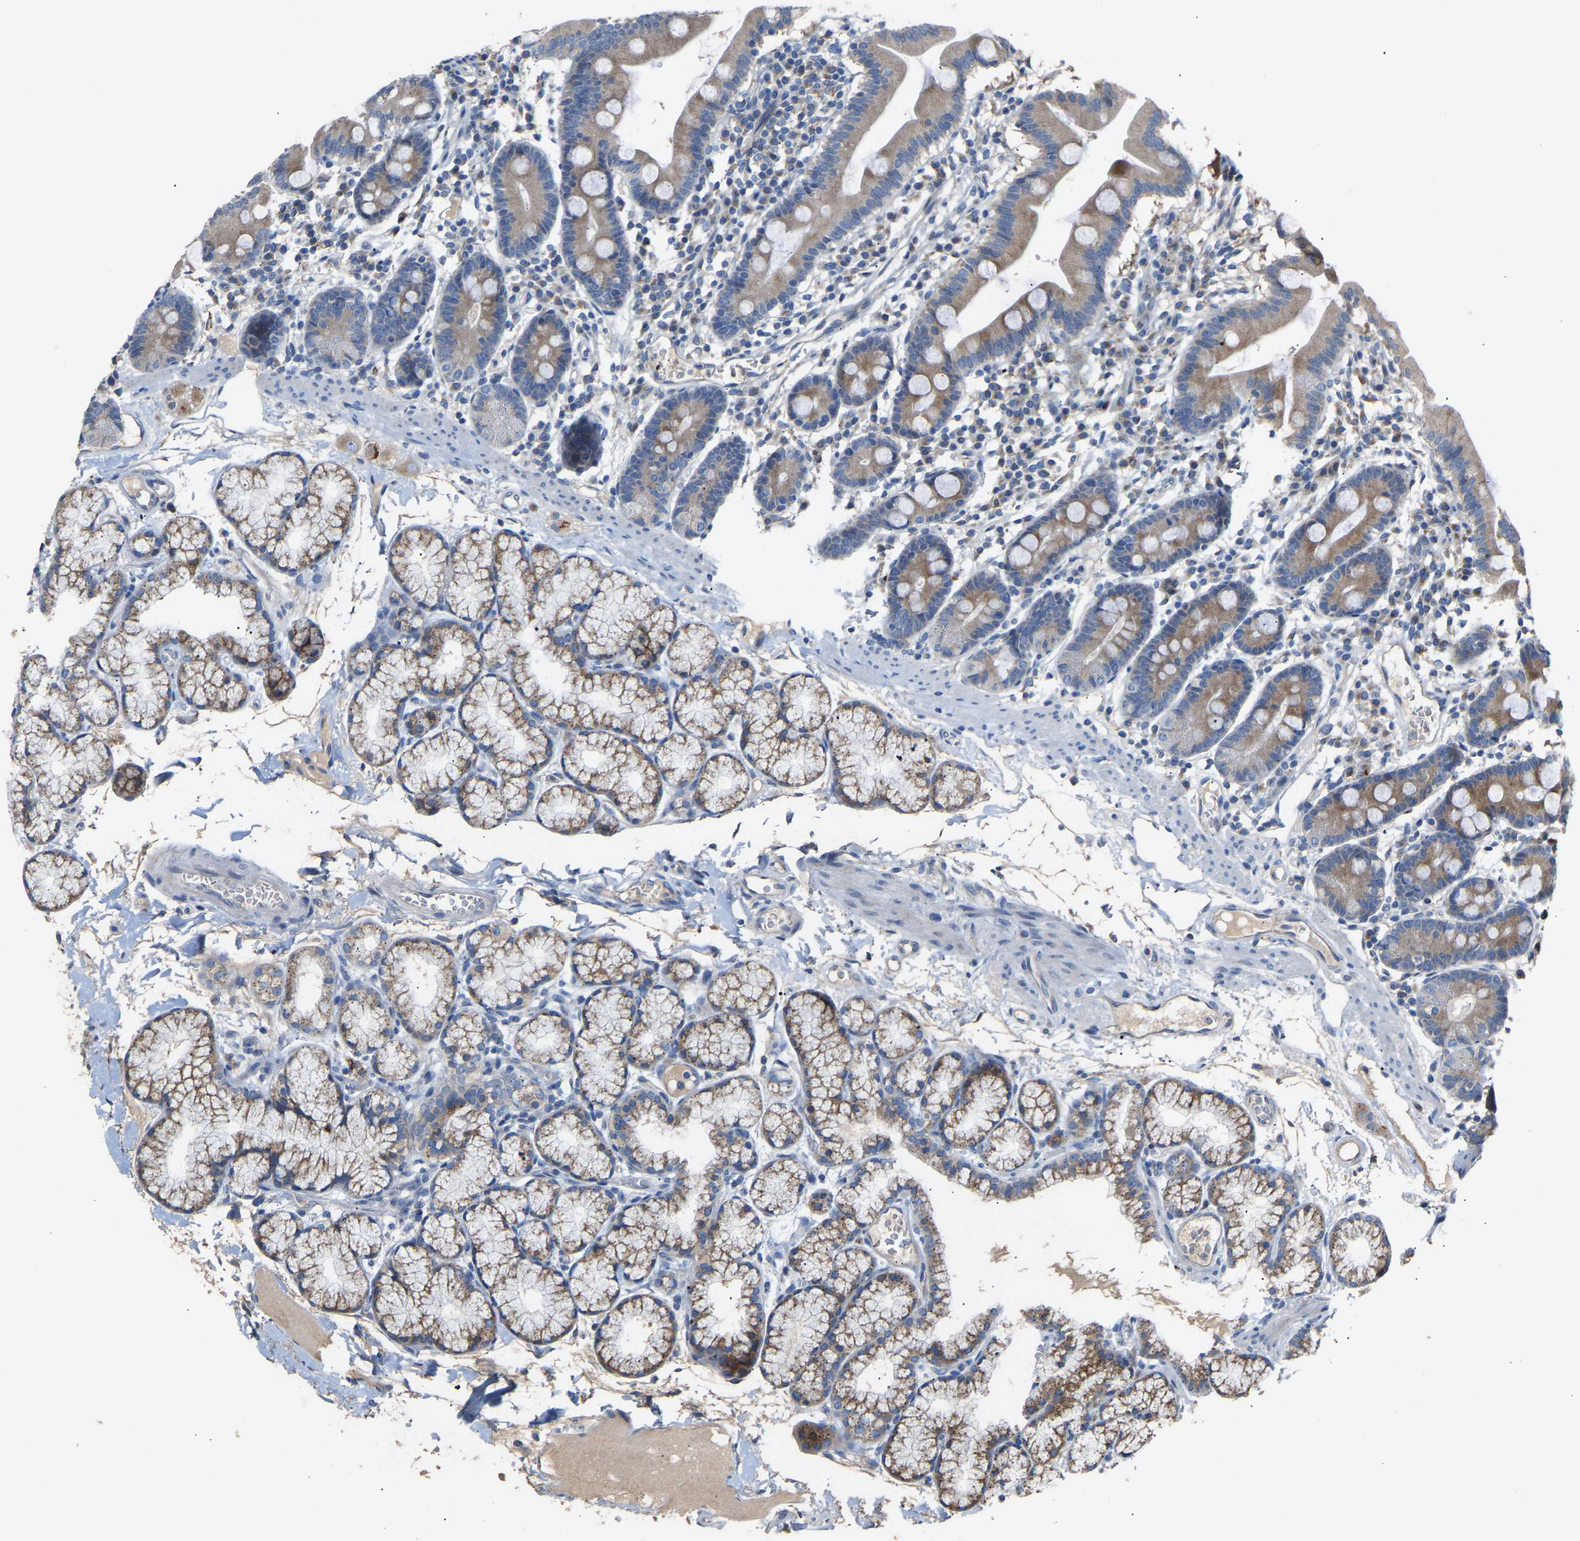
{"staining": {"intensity": "weak", "quantity": ">75%", "location": "cytoplasmic/membranous"}, "tissue": "duodenum", "cell_type": "Glandular cells", "image_type": "normal", "snomed": [{"axis": "morphology", "description": "Normal tissue, NOS"}, {"axis": "topography", "description": "Duodenum"}], "caption": "Weak cytoplasmic/membranous protein staining is appreciated in approximately >75% of glandular cells in duodenum.", "gene": "RGP1", "patient": {"sex": "male", "age": 50}}